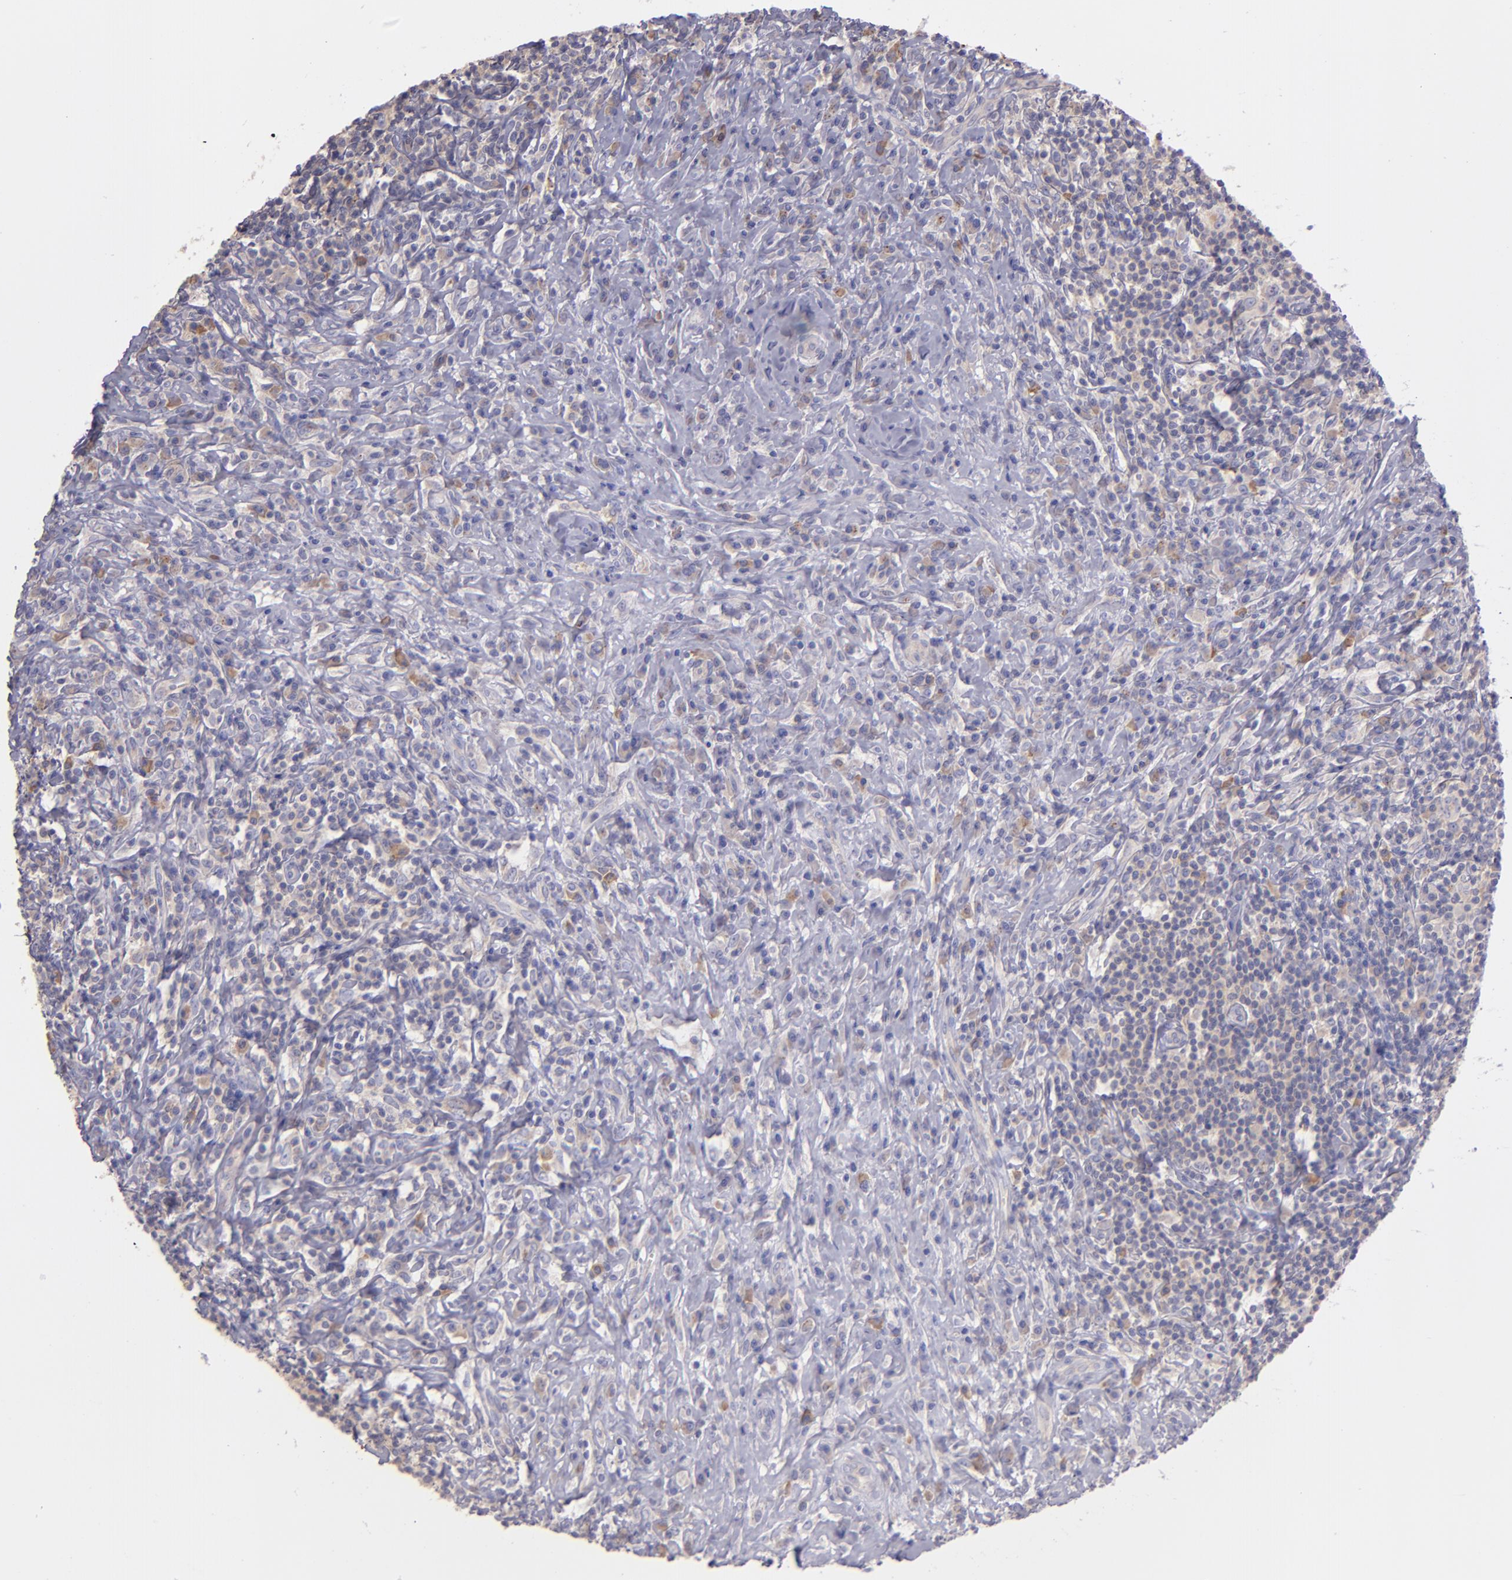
{"staining": {"intensity": "weak", "quantity": "25%-75%", "location": "cytoplasmic/membranous"}, "tissue": "lymphoma", "cell_type": "Tumor cells", "image_type": "cancer", "snomed": [{"axis": "morphology", "description": "Hodgkin's disease, NOS"}, {"axis": "topography", "description": "Lymph node"}], "caption": "An image of lymphoma stained for a protein shows weak cytoplasmic/membranous brown staining in tumor cells. The protein of interest is shown in brown color, while the nuclei are stained blue.", "gene": "ECE1", "patient": {"sex": "female", "age": 25}}